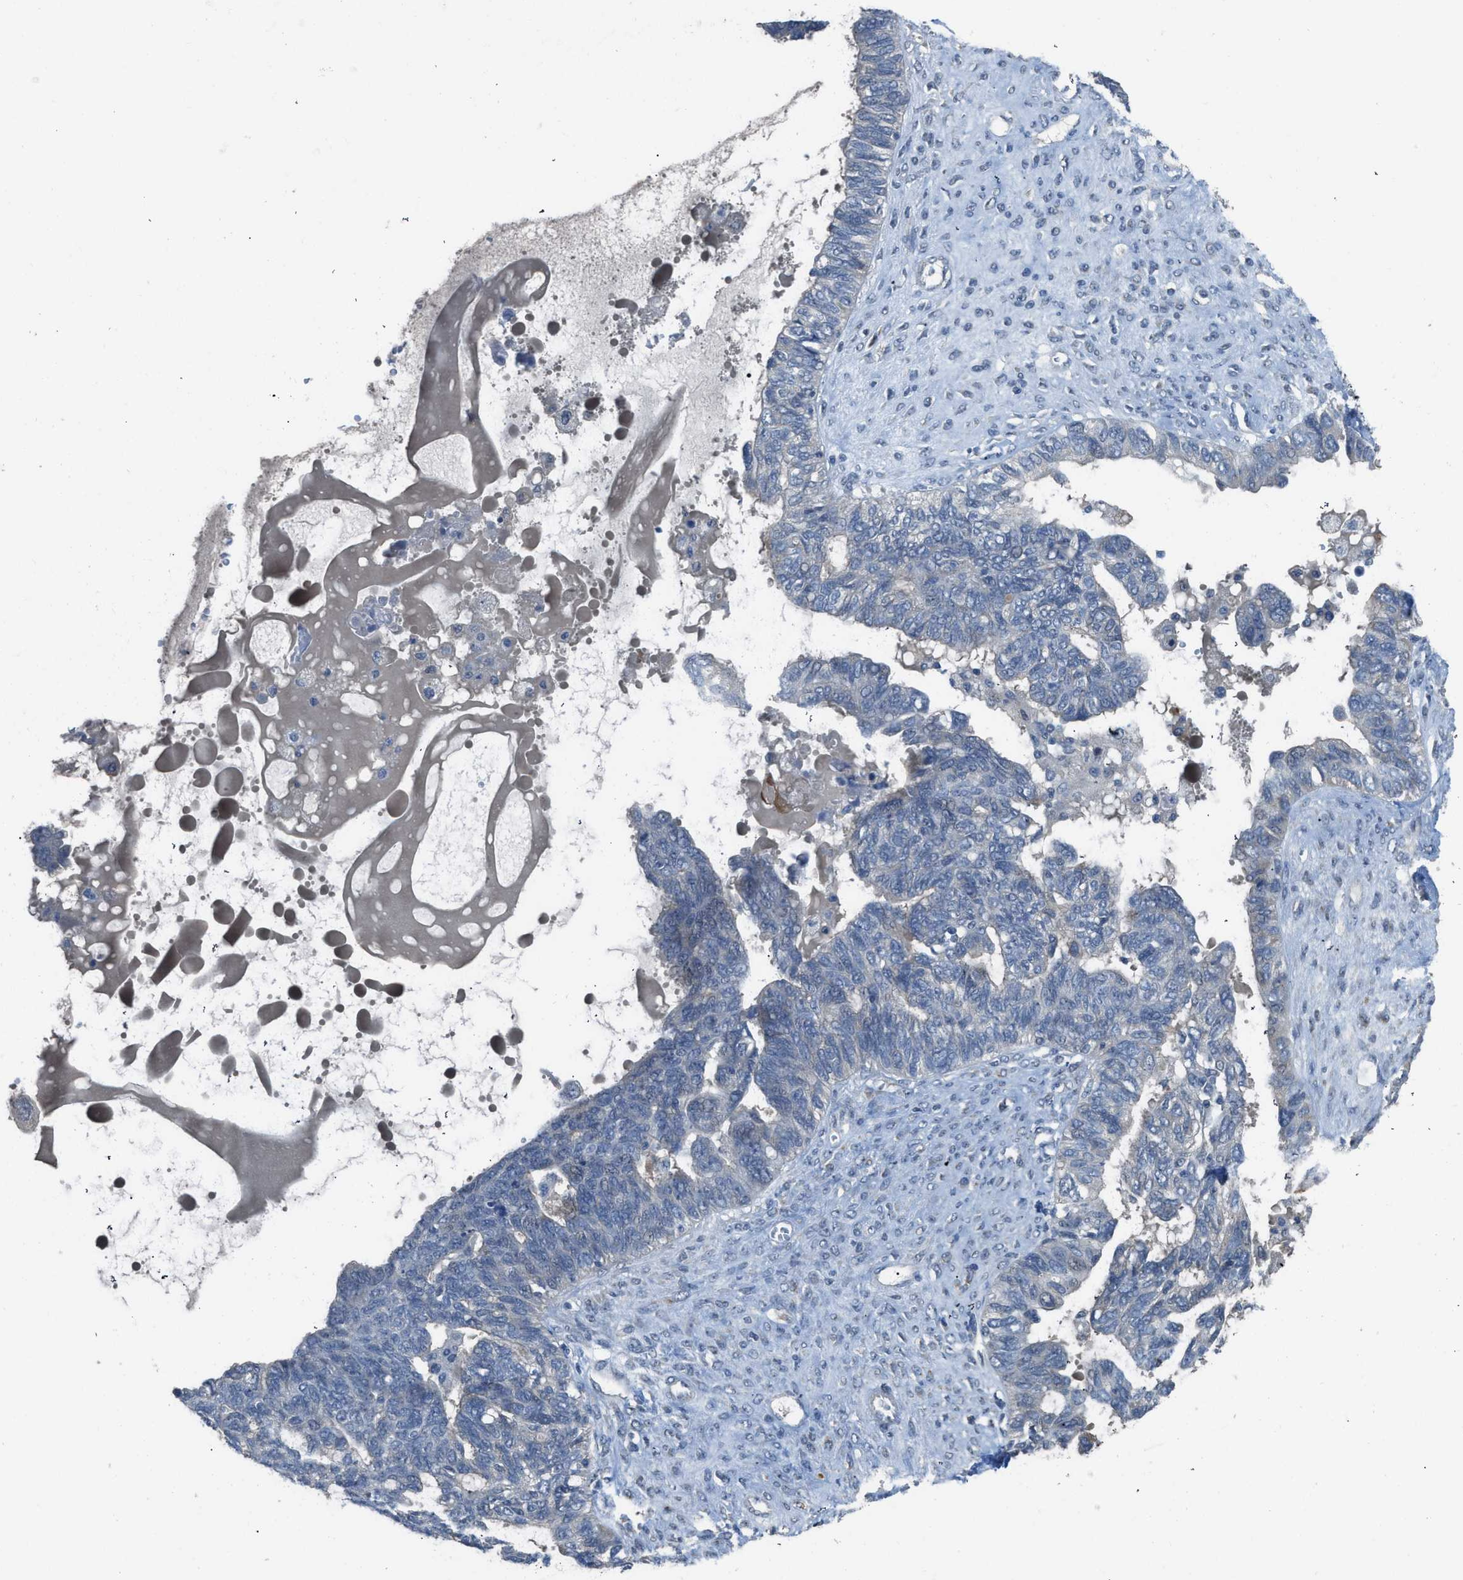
{"staining": {"intensity": "negative", "quantity": "none", "location": "none"}, "tissue": "ovarian cancer", "cell_type": "Tumor cells", "image_type": "cancer", "snomed": [{"axis": "morphology", "description": "Cystadenocarcinoma, serous, NOS"}, {"axis": "topography", "description": "Ovary"}], "caption": "Tumor cells are negative for protein expression in human ovarian cancer.", "gene": "TIMD4", "patient": {"sex": "female", "age": 79}}